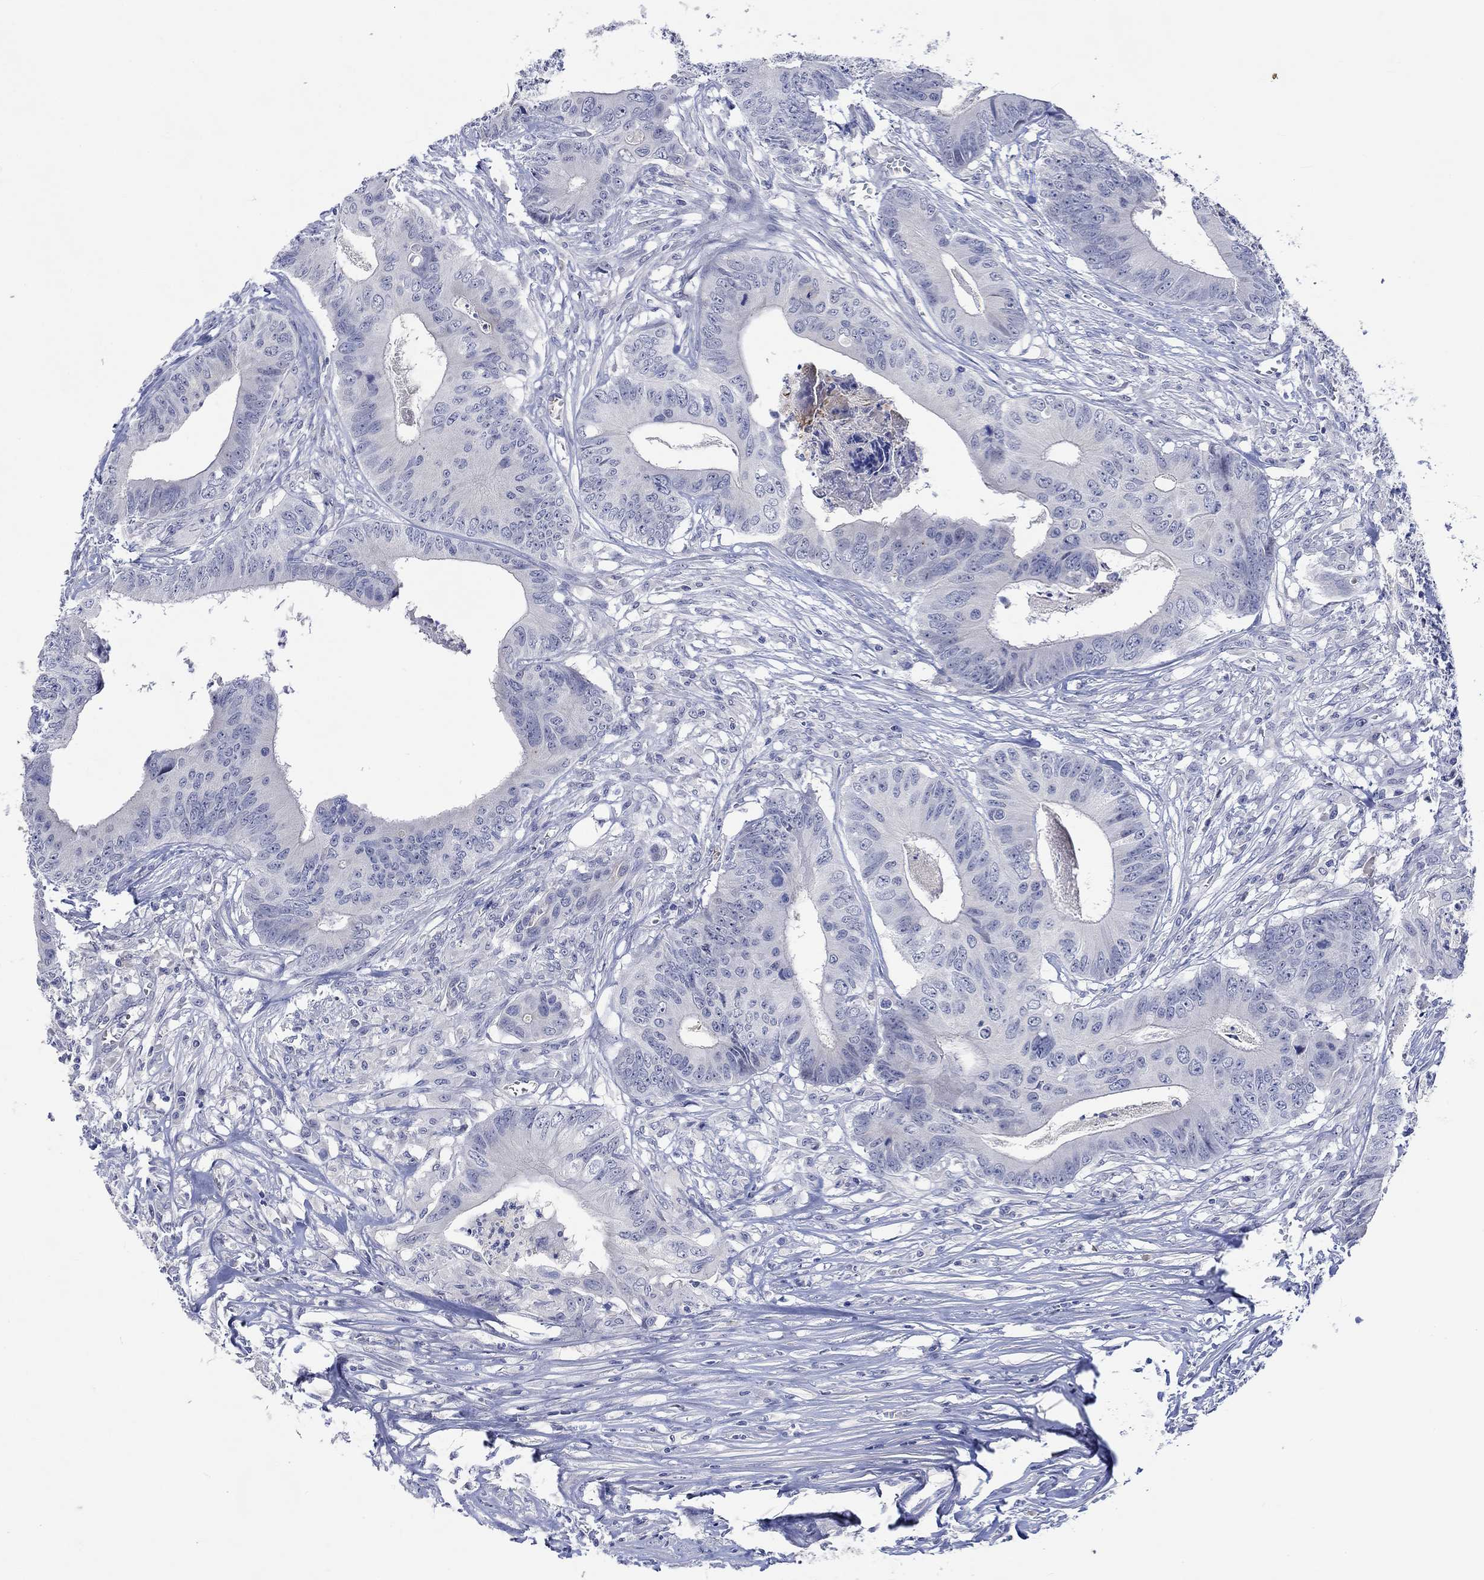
{"staining": {"intensity": "negative", "quantity": "none", "location": "none"}, "tissue": "colorectal cancer", "cell_type": "Tumor cells", "image_type": "cancer", "snomed": [{"axis": "morphology", "description": "Adenocarcinoma, NOS"}, {"axis": "topography", "description": "Colon"}], "caption": "A high-resolution micrograph shows immunohistochemistry staining of colorectal cancer, which exhibits no significant positivity in tumor cells.", "gene": "DLK1", "patient": {"sex": "male", "age": 84}}